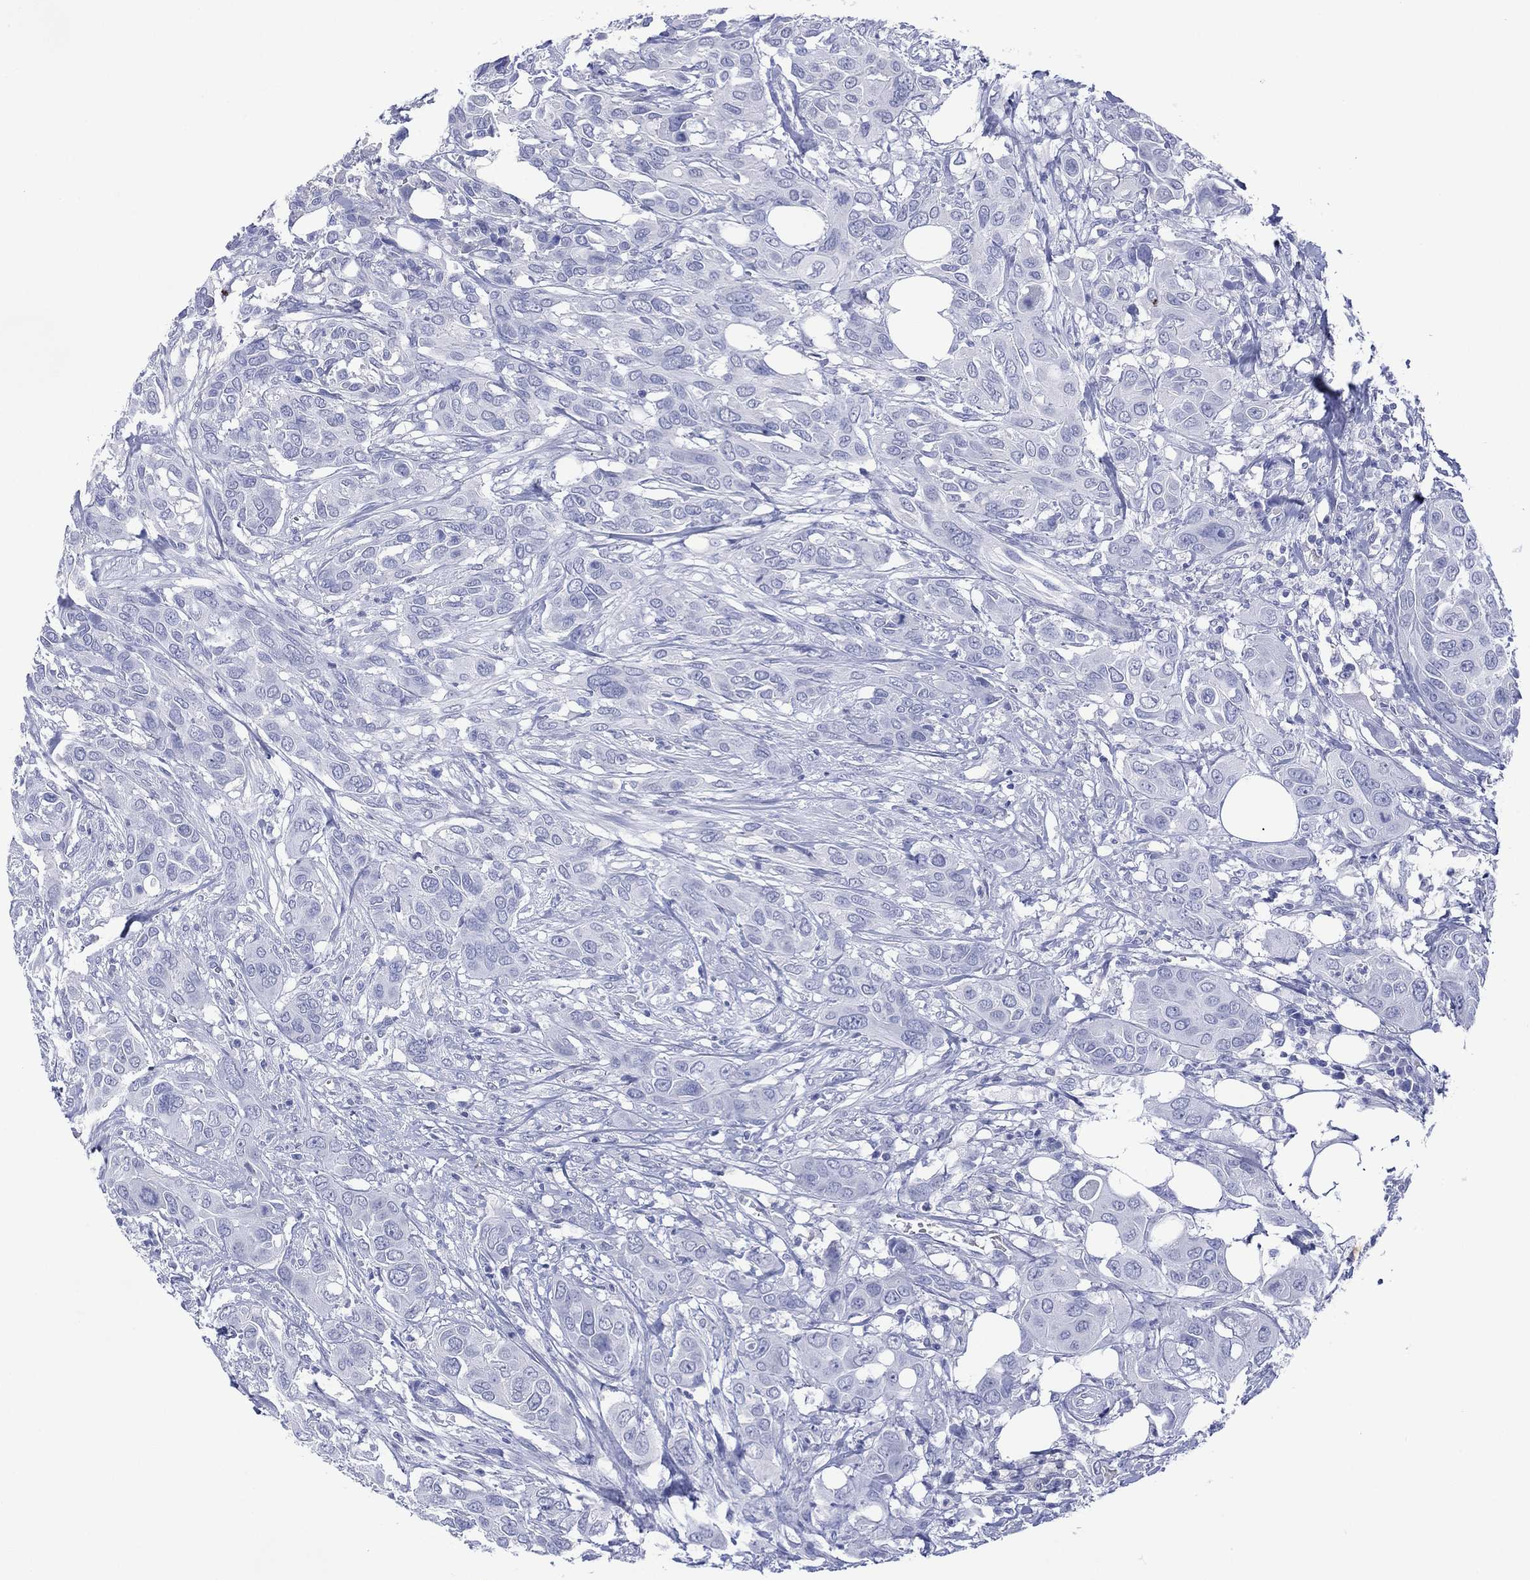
{"staining": {"intensity": "negative", "quantity": "none", "location": "none"}, "tissue": "urothelial cancer", "cell_type": "Tumor cells", "image_type": "cancer", "snomed": [{"axis": "morphology", "description": "Urothelial carcinoma, NOS"}, {"axis": "morphology", "description": "Urothelial carcinoma, High grade"}, {"axis": "topography", "description": "Urinary bladder"}], "caption": "This is an immunohistochemistry (IHC) histopathology image of human urothelial cancer. There is no positivity in tumor cells.", "gene": "DSG1", "patient": {"sex": "male", "age": 63}}